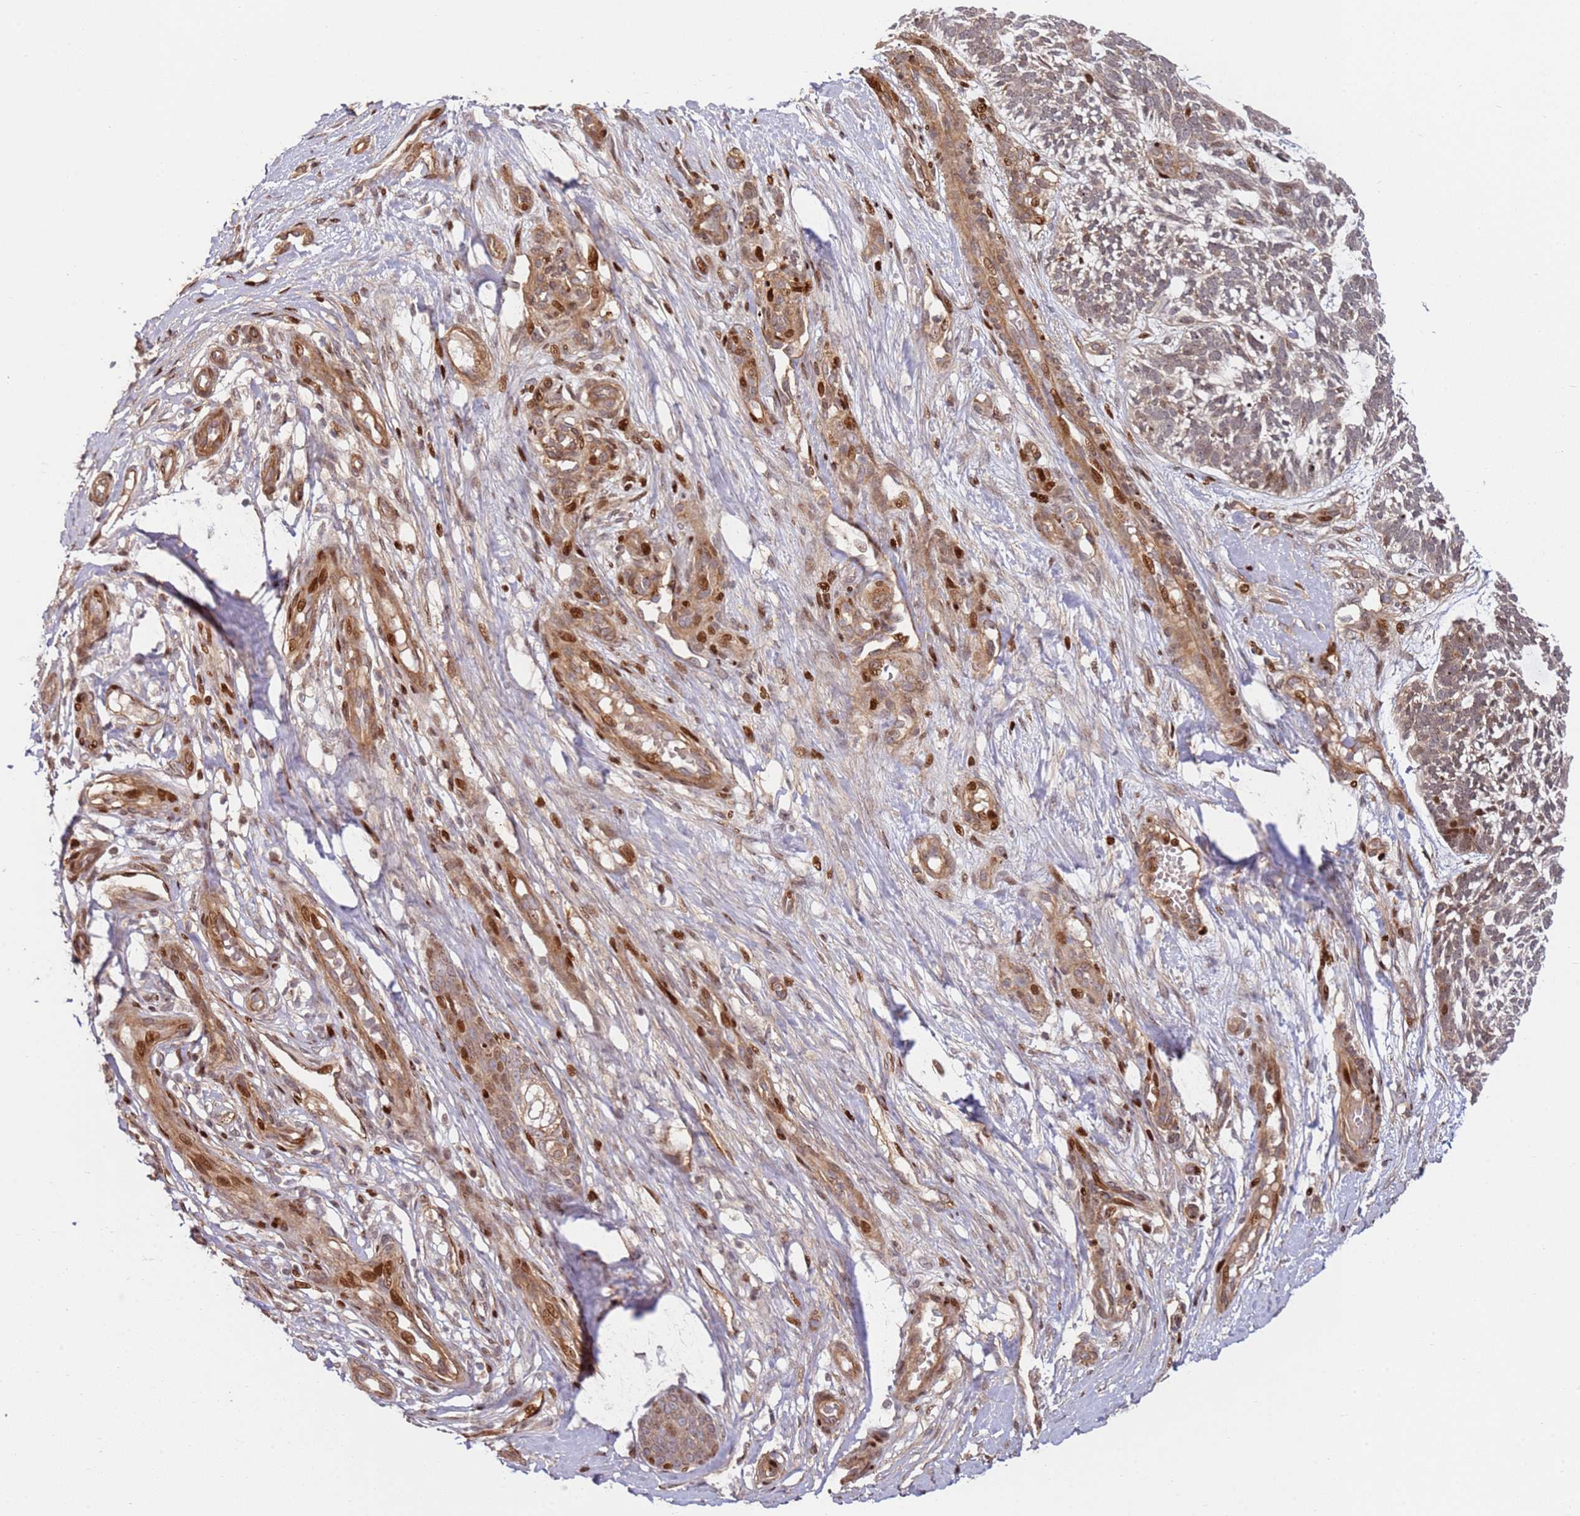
{"staining": {"intensity": "weak", "quantity": "25%-75%", "location": "cytoplasmic/membranous,nuclear"}, "tissue": "skin cancer", "cell_type": "Tumor cells", "image_type": "cancer", "snomed": [{"axis": "morphology", "description": "Basal cell carcinoma"}, {"axis": "topography", "description": "Skin"}], "caption": "Weak cytoplasmic/membranous and nuclear expression for a protein is identified in about 25%-75% of tumor cells of skin cancer using immunohistochemistry.", "gene": "TMEM233", "patient": {"sex": "male", "age": 88}}